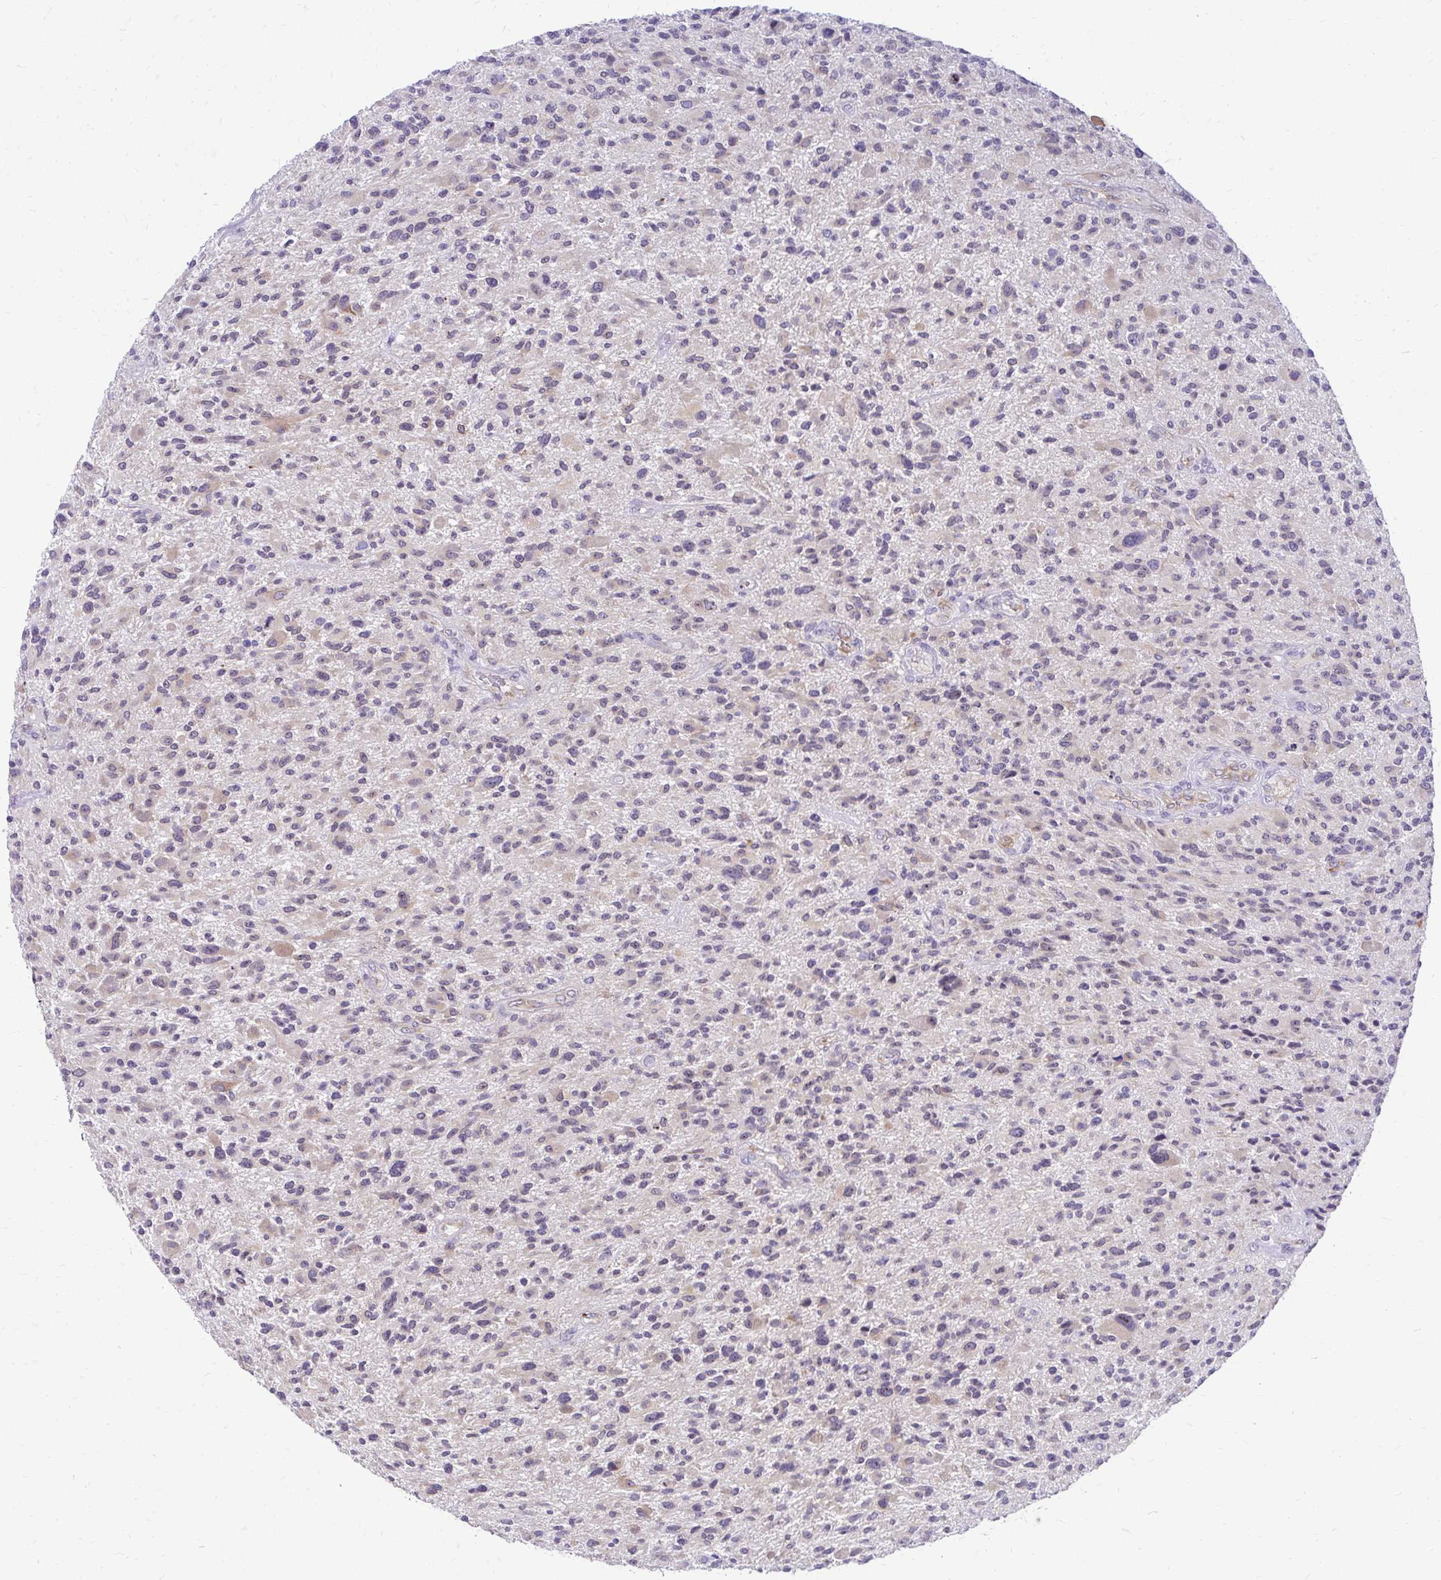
{"staining": {"intensity": "weak", "quantity": "<25%", "location": "cytoplasmic/membranous"}, "tissue": "glioma", "cell_type": "Tumor cells", "image_type": "cancer", "snomed": [{"axis": "morphology", "description": "Glioma, malignant, High grade"}, {"axis": "topography", "description": "Brain"}], "caption": "An IHC histopathology image of glioma is shown. There is no staining in tumor cells of glioma.", "gene": "NIFK", "patient": {"sex": "male", "age": 47}}